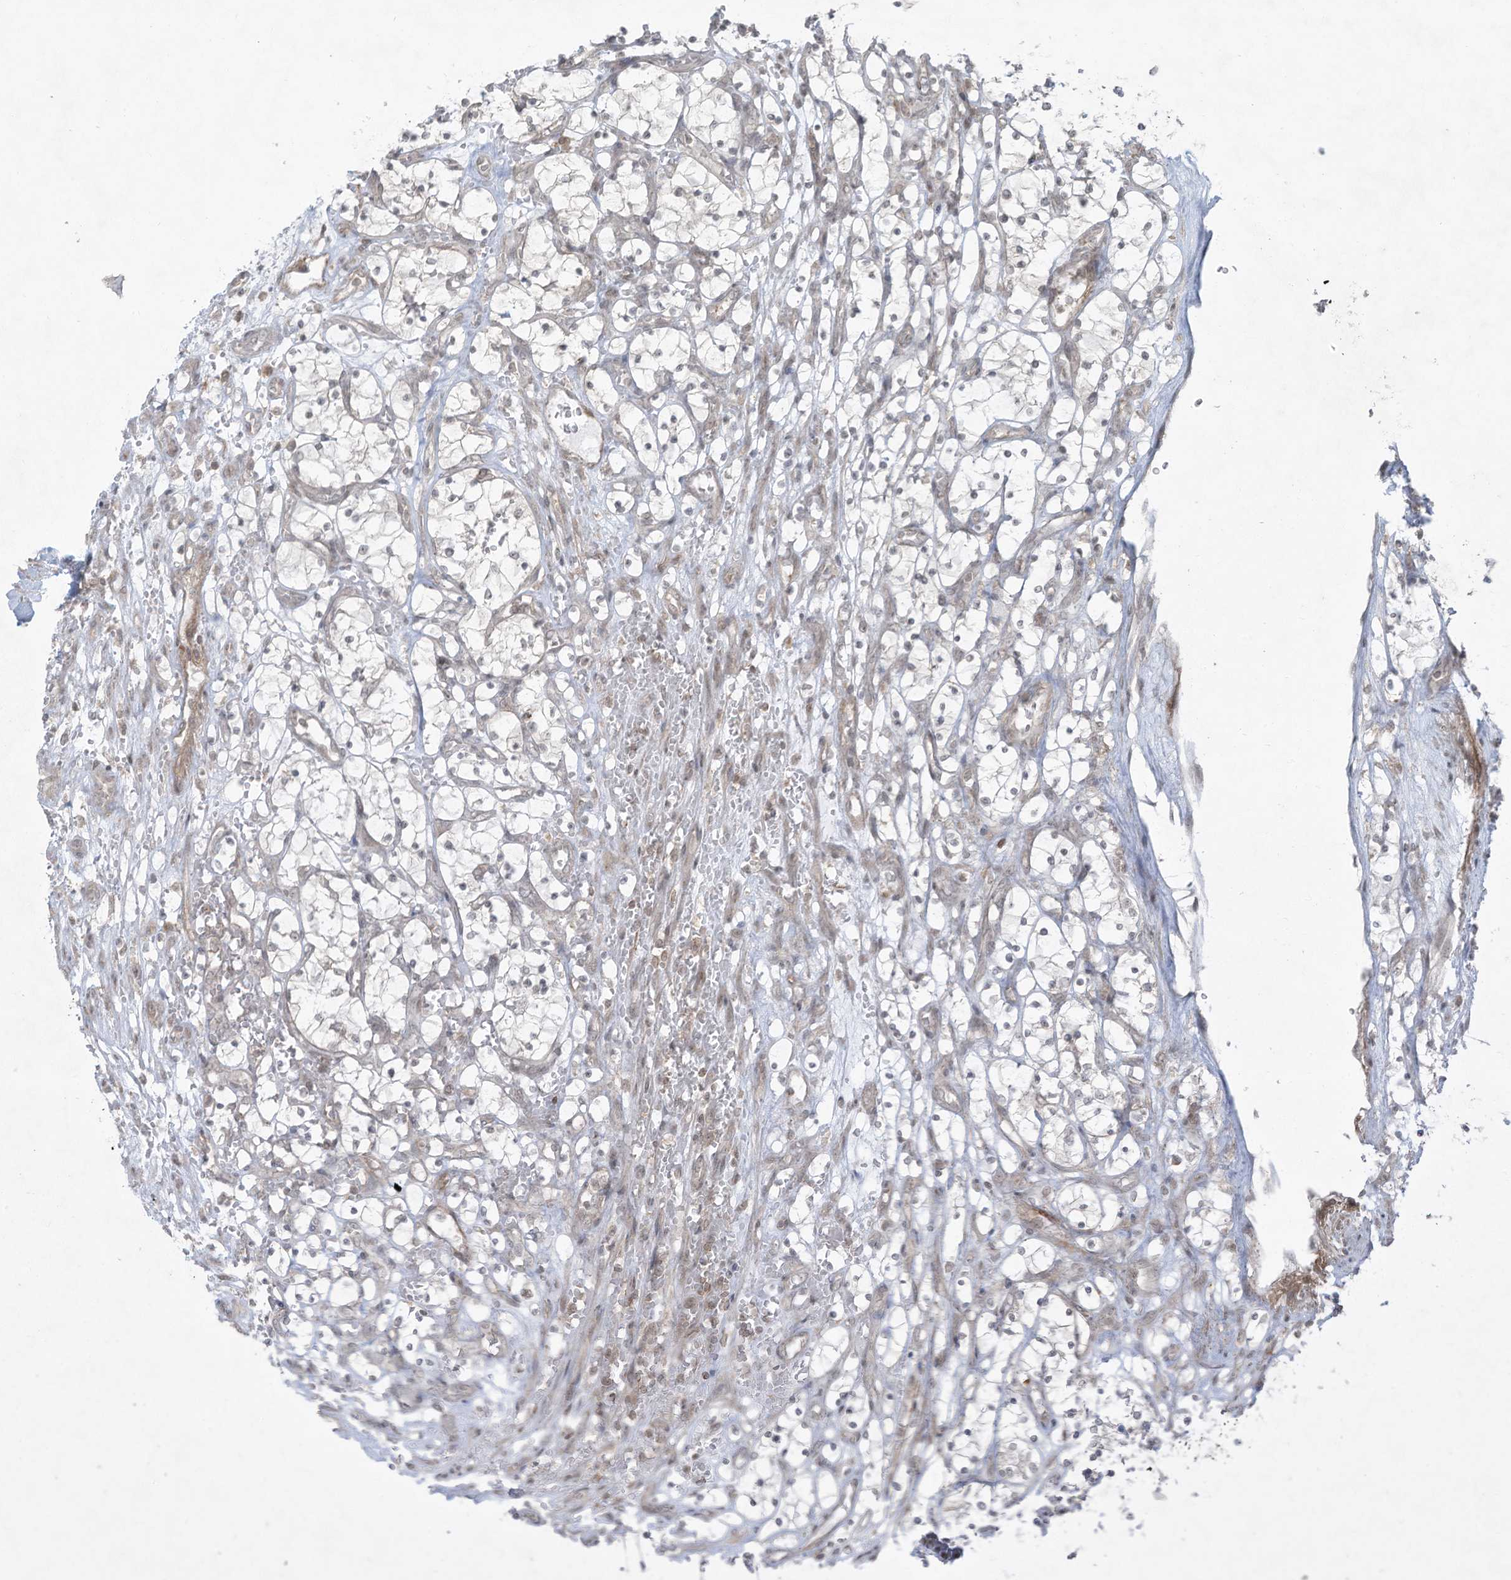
{"staining": {"intensity": "negative", "quantity": "none", "location": "none"}, "tissue": "renal cancer", "cell_type": "Tumor cells", "image_type": "cancer", "snomed": [{"axis": "morphology", "description": "Adenocarcinoma, NOS"}, {"axis": "topography", "description": "Kidney"}], "caption": "Renal cancer stained for a protein using immunohistochemistry (IHC) shows no positivity tumor cells.", "gene": "ZNF263", "patient": {"sex": "female", "age": 69}}